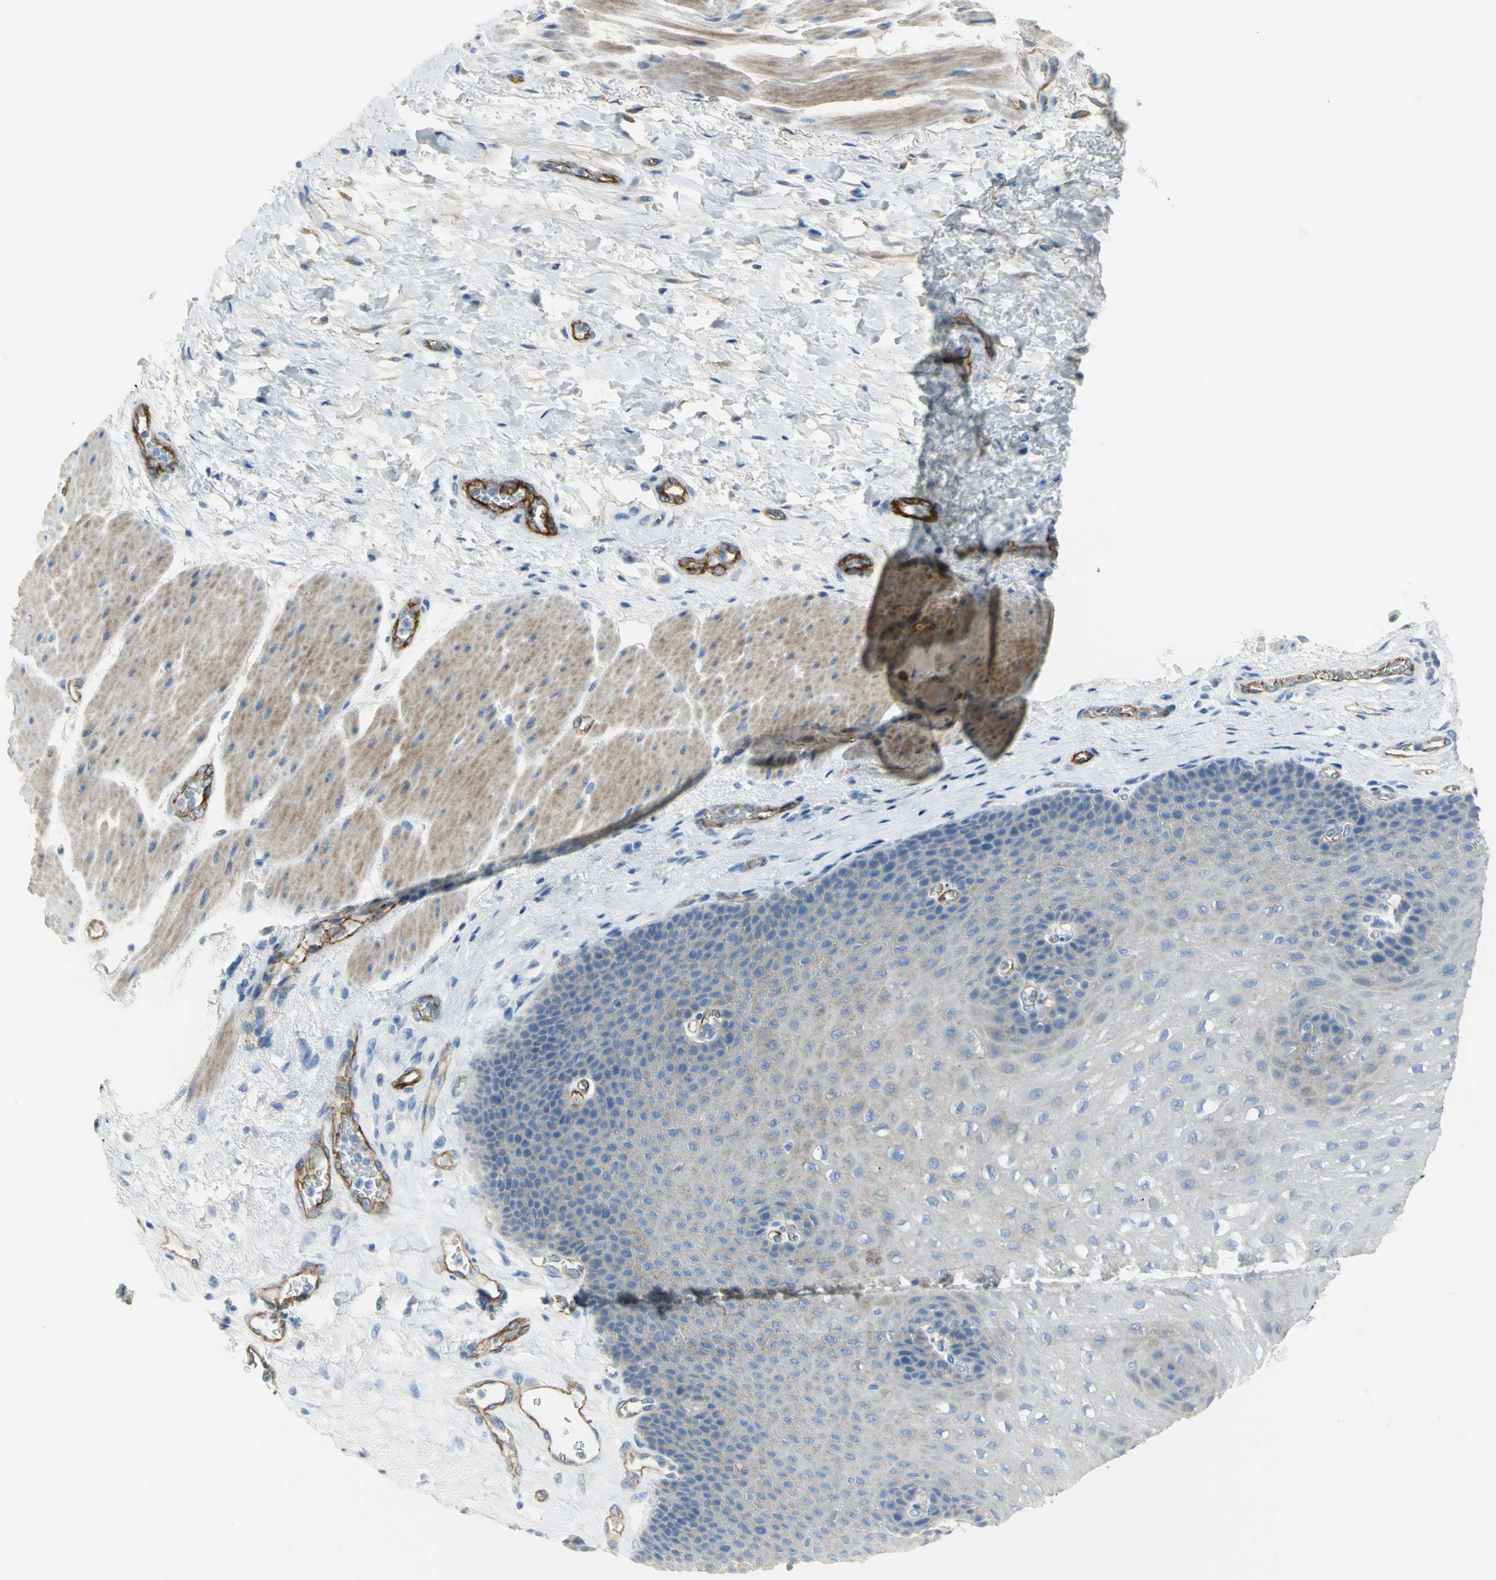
{"staining": {"intensity": "weak", "quantity": "25%-75%", "location": "cytoplasmic/membranous"}, "tissue": "esophagus", "cell_type": "Squamous epithelial cells", "image_type": "normal", "snomed": [{"axis": "morphology", "description": "Normal tissue, NOS"}, {"axis": "topography", "description": "Esophagus"}], "caption": "Protein analysis of unremarkable esophagus reveals weak cytoplasmic/membranous staining in about 25%-75% of squamous epithelial cells.", "gene": "FLNB", "patient": {"sex": "female", "age": 72}}